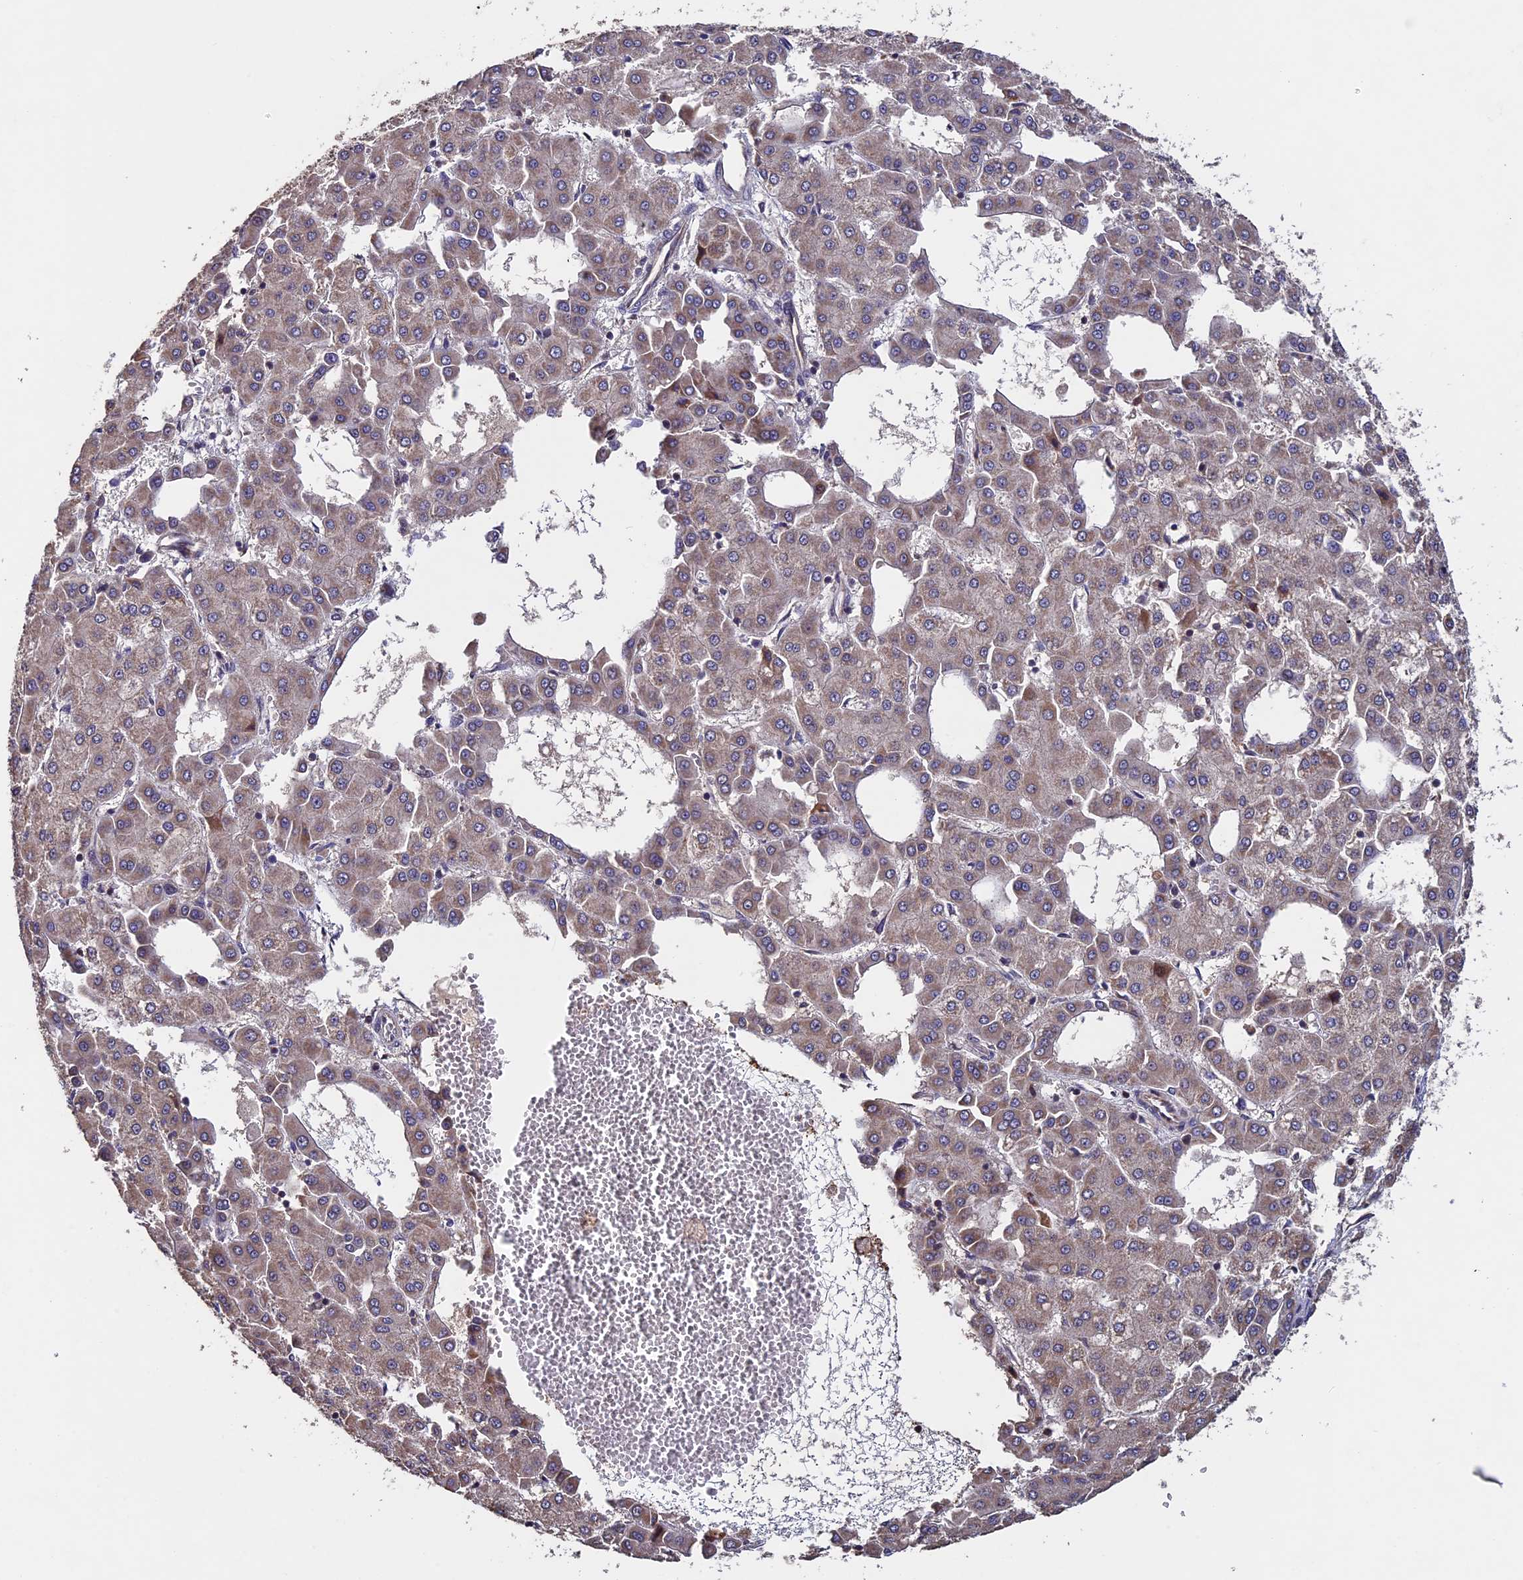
{"staining": {"intensity": "moderate", "quantity": "<25%", "location": "cytoplasmic/membranous"}, "tissue": "liver cancer", "cell_type": "Tumor cells", "image_type": "cancer", "snomed": [{"axis": "morphology", "description": "Carcinoma, Hepatocellular, NOS"}, {"axis": "topography", "description": "Liver"}], "caption": "Immunohistochemical staining of human liver hepatocellular carcinoma exhibits low levels of moderate cytoplasmic/membranous protein positivity in approximately <25% of tumor cells.", "gene": "RNF17", "patient": {"sex": "male", "age": 47}}